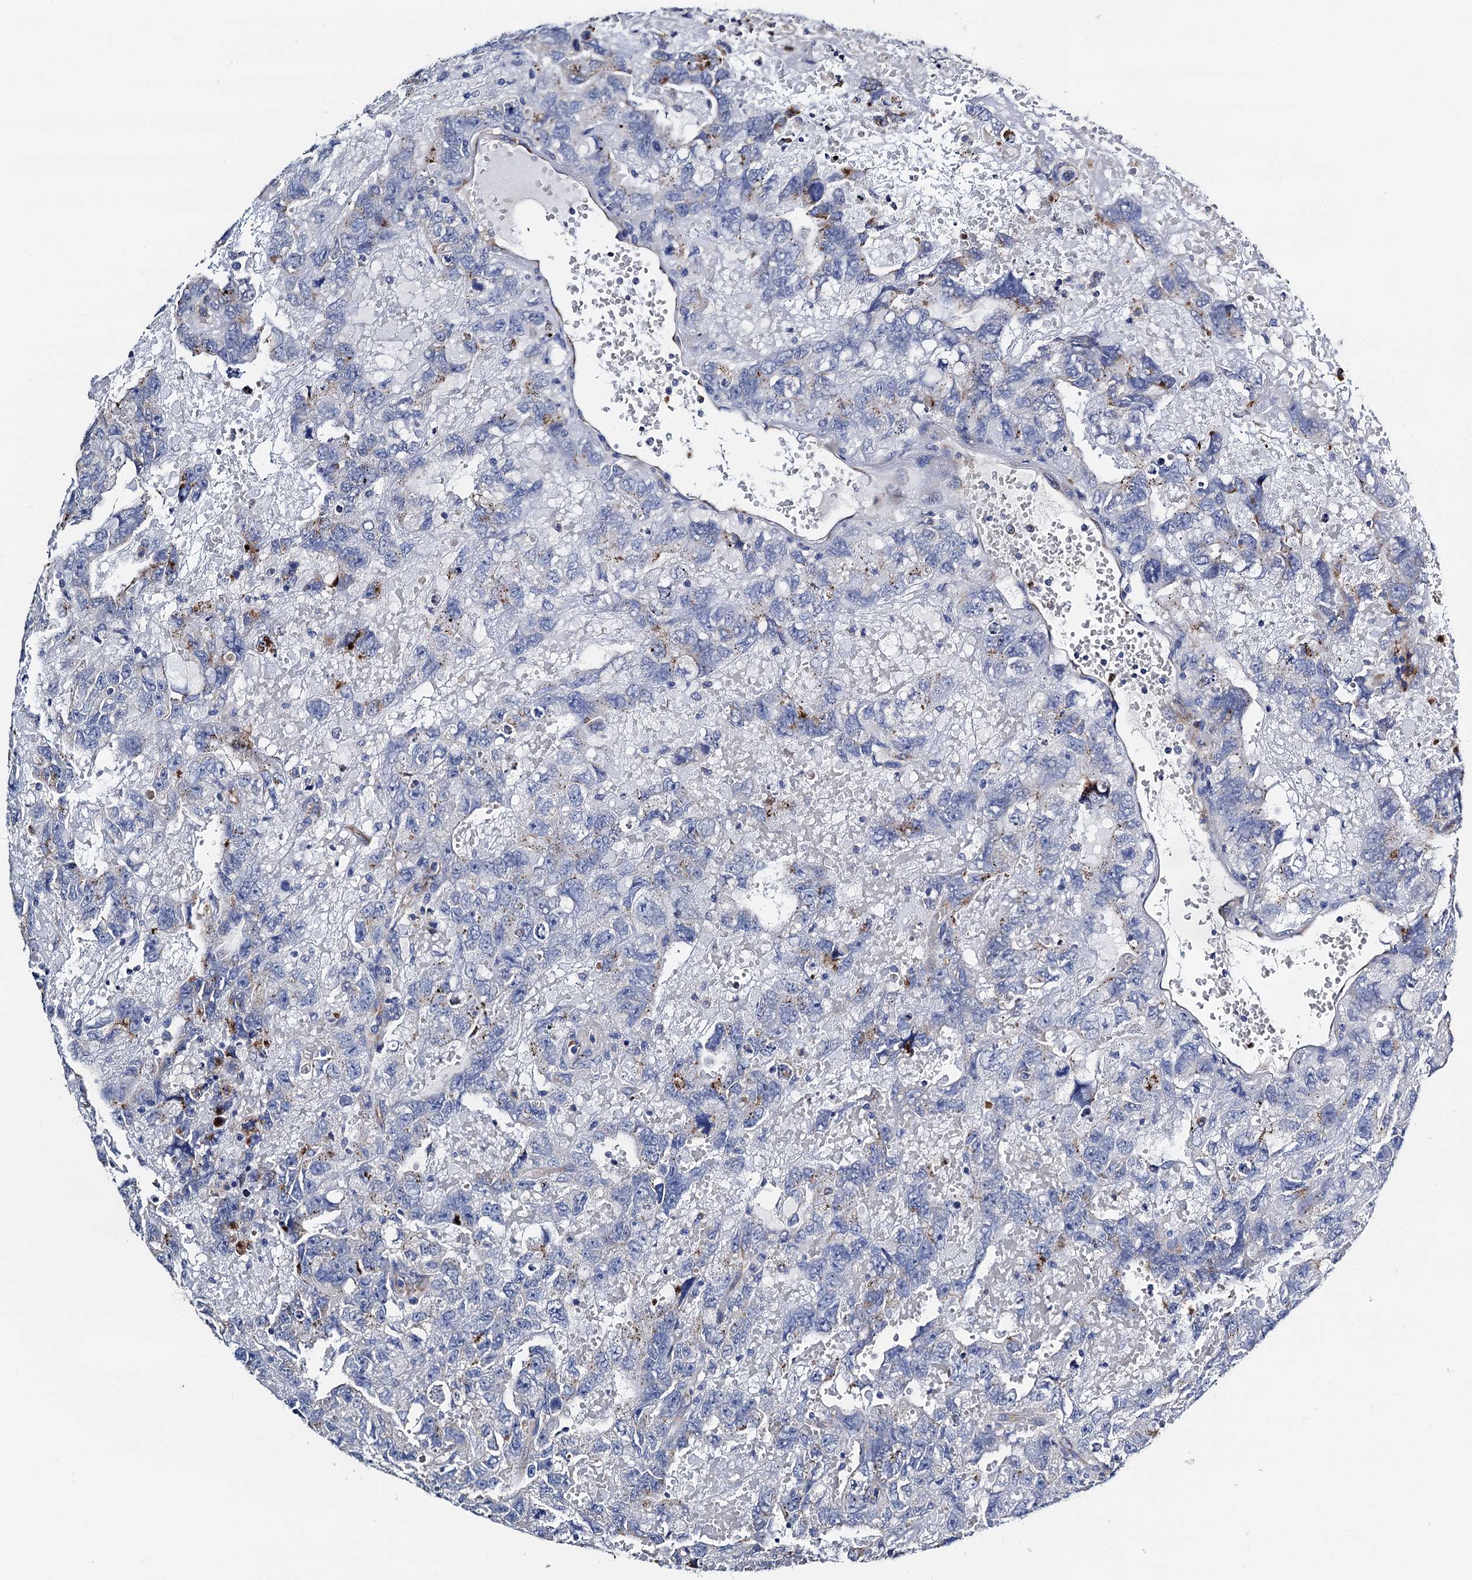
{"staining": {"intensity": "negative", "quantity": "none", "location": "none"}, "tissue": "testis cancer", "cell_type": "Tumor cells", "image_type": "cancer", "snomed": [{"axis": "morphology", "description": "Carcinoma, Embryonal, NOS"}, {"axis": "topography", "description": "Testis"}], "caption": "Testis cancer was stained to show a protein in brown. There is no significant staining in tumor cells.", "gene": "FREM3", "patient": {"sex": "male", "age": 45}}